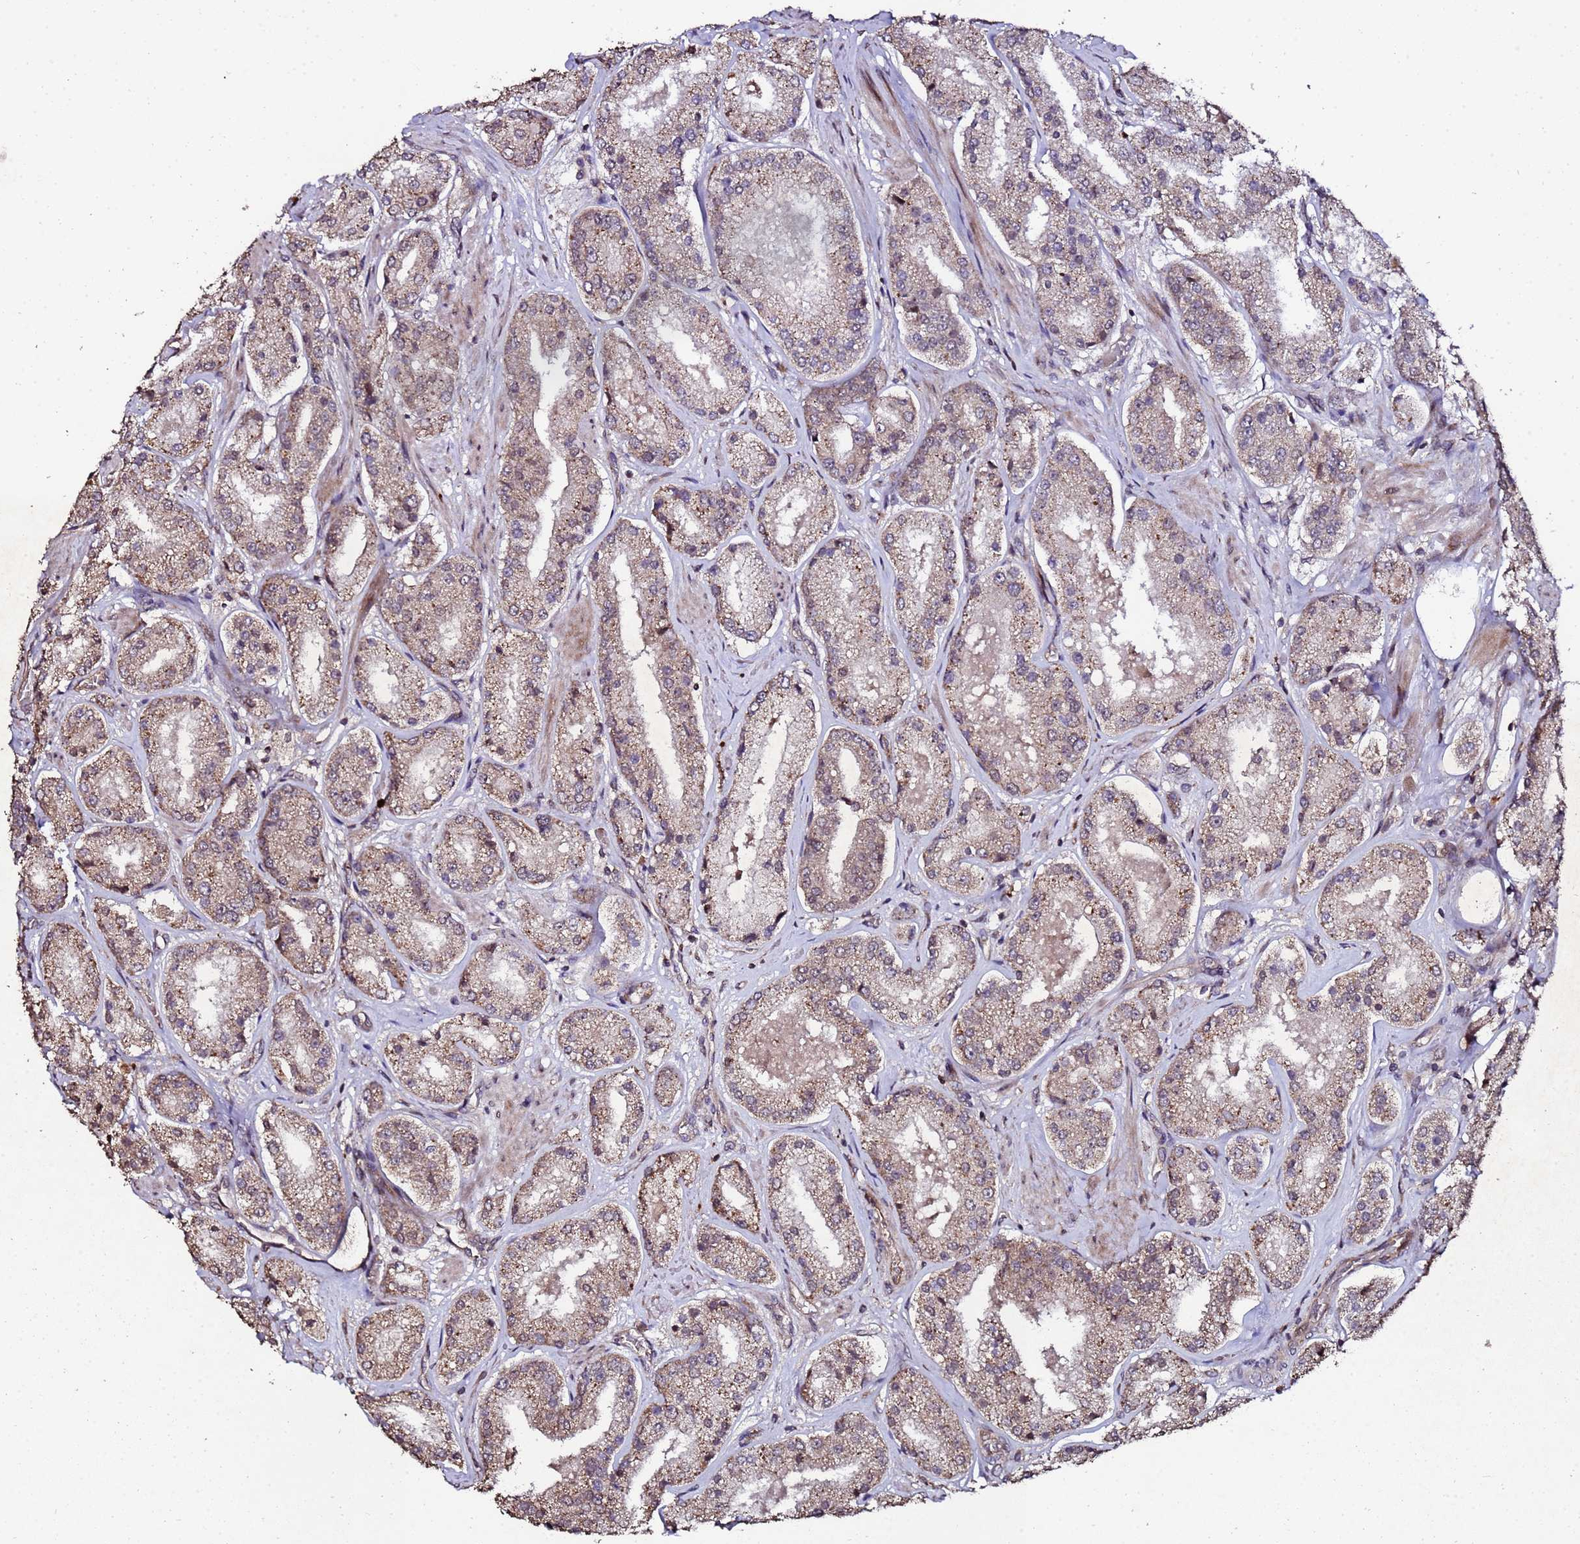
{"staining": {"intensity": "moderate", "quantity": ">75%", "location": "cytoplasmic/membranous"}, "tissue": "prostate cancer", "cell_type": "Tumor cells", "image_type": "cancer", "snomed": [{"axis": "morphology", "description": "Adenocarcinoma, High grade"}, {"axis": "topography", "description": "Prostate"}], "caption": "This image displays immunohistochemistry staining of human prostate cancer, with medium moderate cytoplasmic/membranous positivity in about >75% of tumor cells.", "gene": "PRODH", "patient": {"sex": "male", "age": 63}}